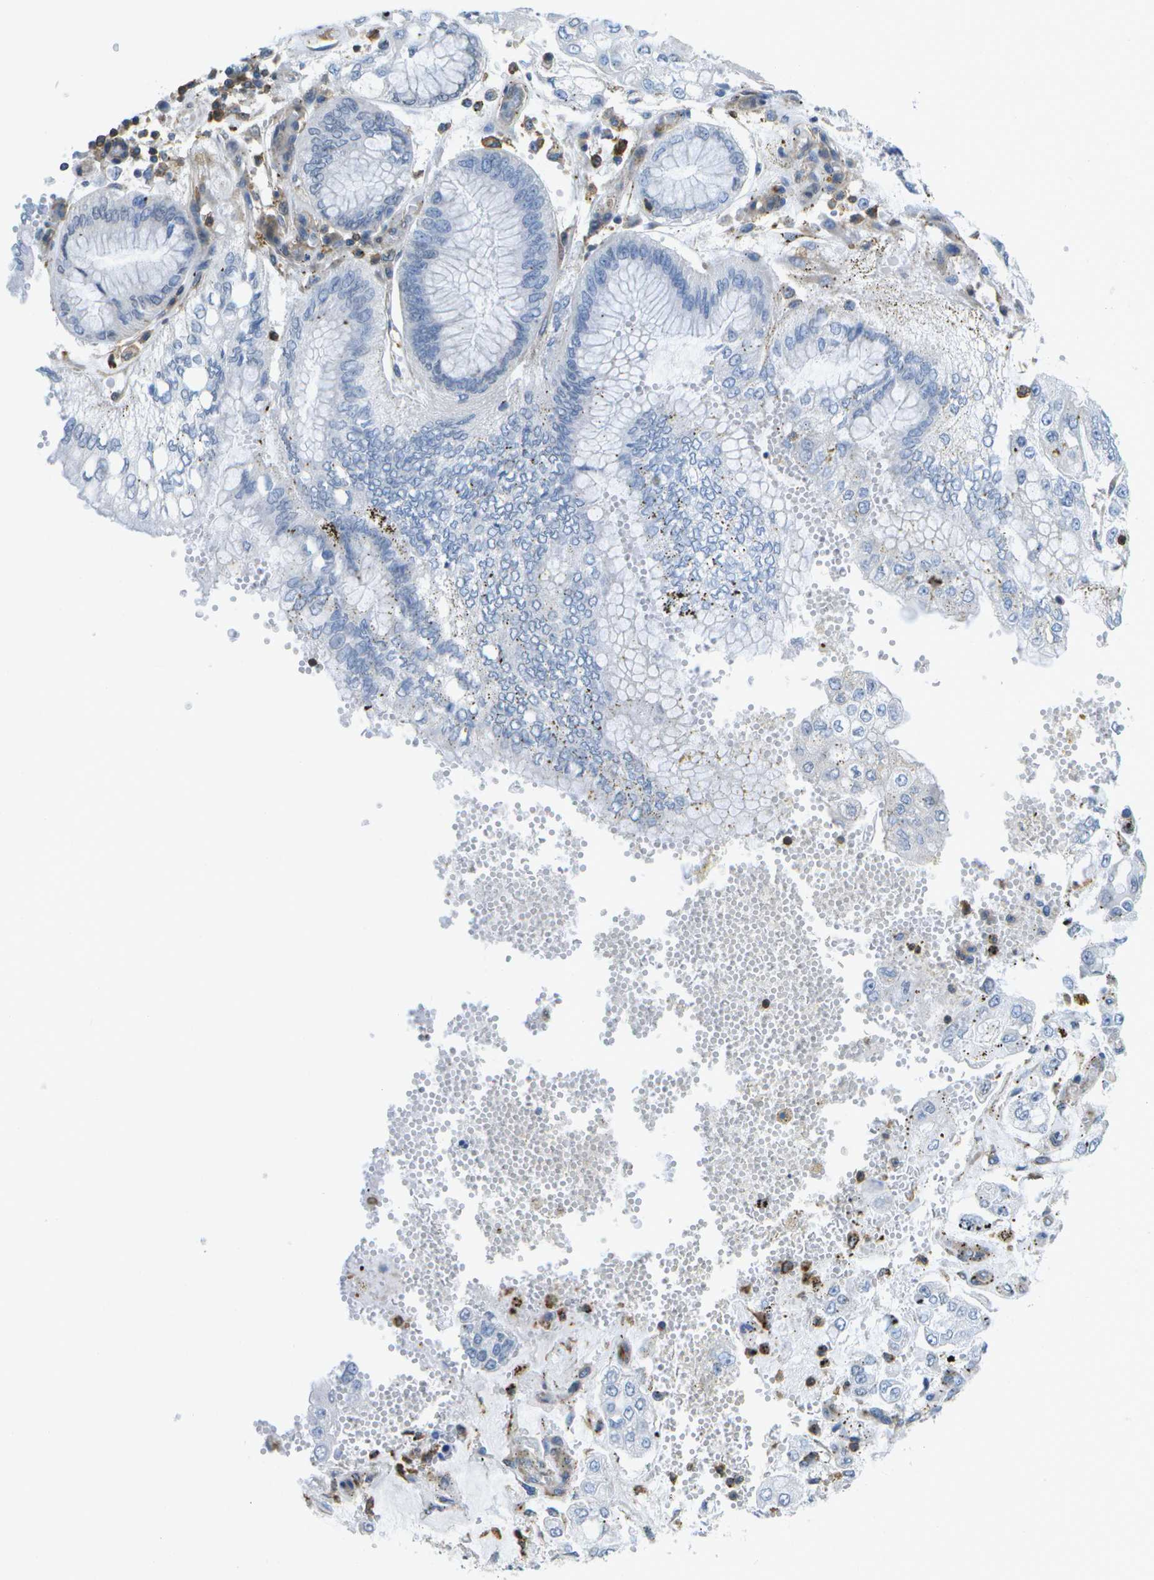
{"staining": {"intensity": "negative", "quantity": "none", "location": "none"}, "tissue": "stomach cancer", "cell_type": "Tumor cells", "image_type": "cancer", "snomed": [{"axis": "morphology", "description": "Adenocarcinoma, NOS"}, {"axis": "topography", "description": "Stomach"}], "caption": "Immunohistochemistry (IHC) histopathology image of neoplastic tissue: stomach cancer (adenocarcinoma) stained with DAB (3,3'-diaminobenzidine) shows no significant protein positivity in tumor cells.", "gene": "RCSD1", "patient": {"sex": "male", "age": 76}}